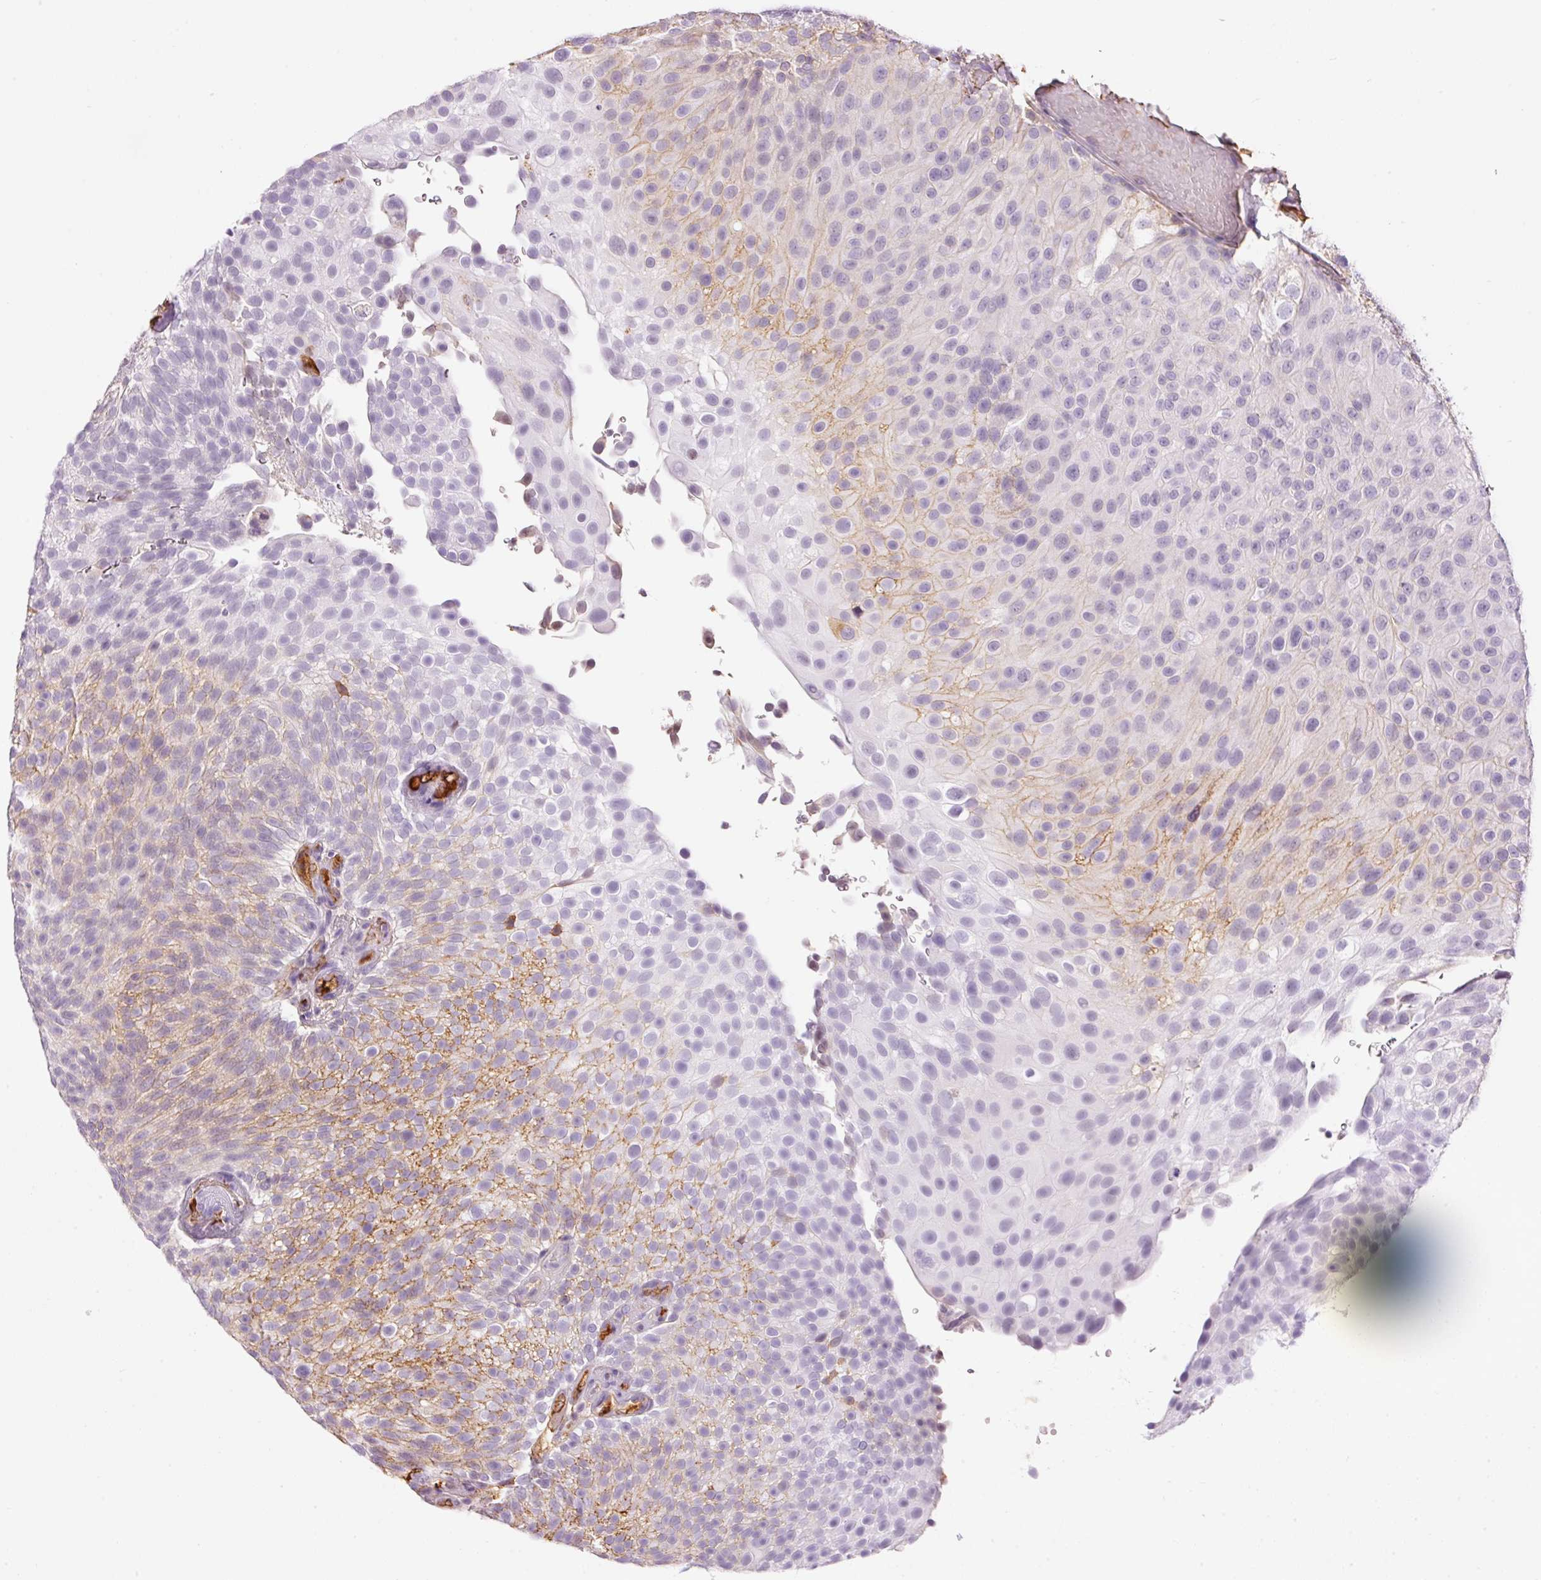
{"staining": {"intensity": "moderate", "quantity": "<25%", "location": "cytoplasmic/membranous"}, "tissue": "urothelial cancer", "cell_type": "Tumor cells", "image_type": "cancer", "snomed": [{"axis": "morphology", "description": "Urothelial carcinoma, Low grade"}, {"axis": "topography", "description": "Urinary bladder"}], "caption": "Immunohistochemistry micrograph of neoplastic tissue: human low-grade urothelial carcinoma stained using immunohistochemistry (IHC) demonstrates low levels of moderate protein expression localized specifically in the cytoplasmic/membranous of tumor cells, appearing as a cytoplasmic/membranous brown color.", "gene": "PRPF38B", "patient": {"sex": "male", "age": 78}}